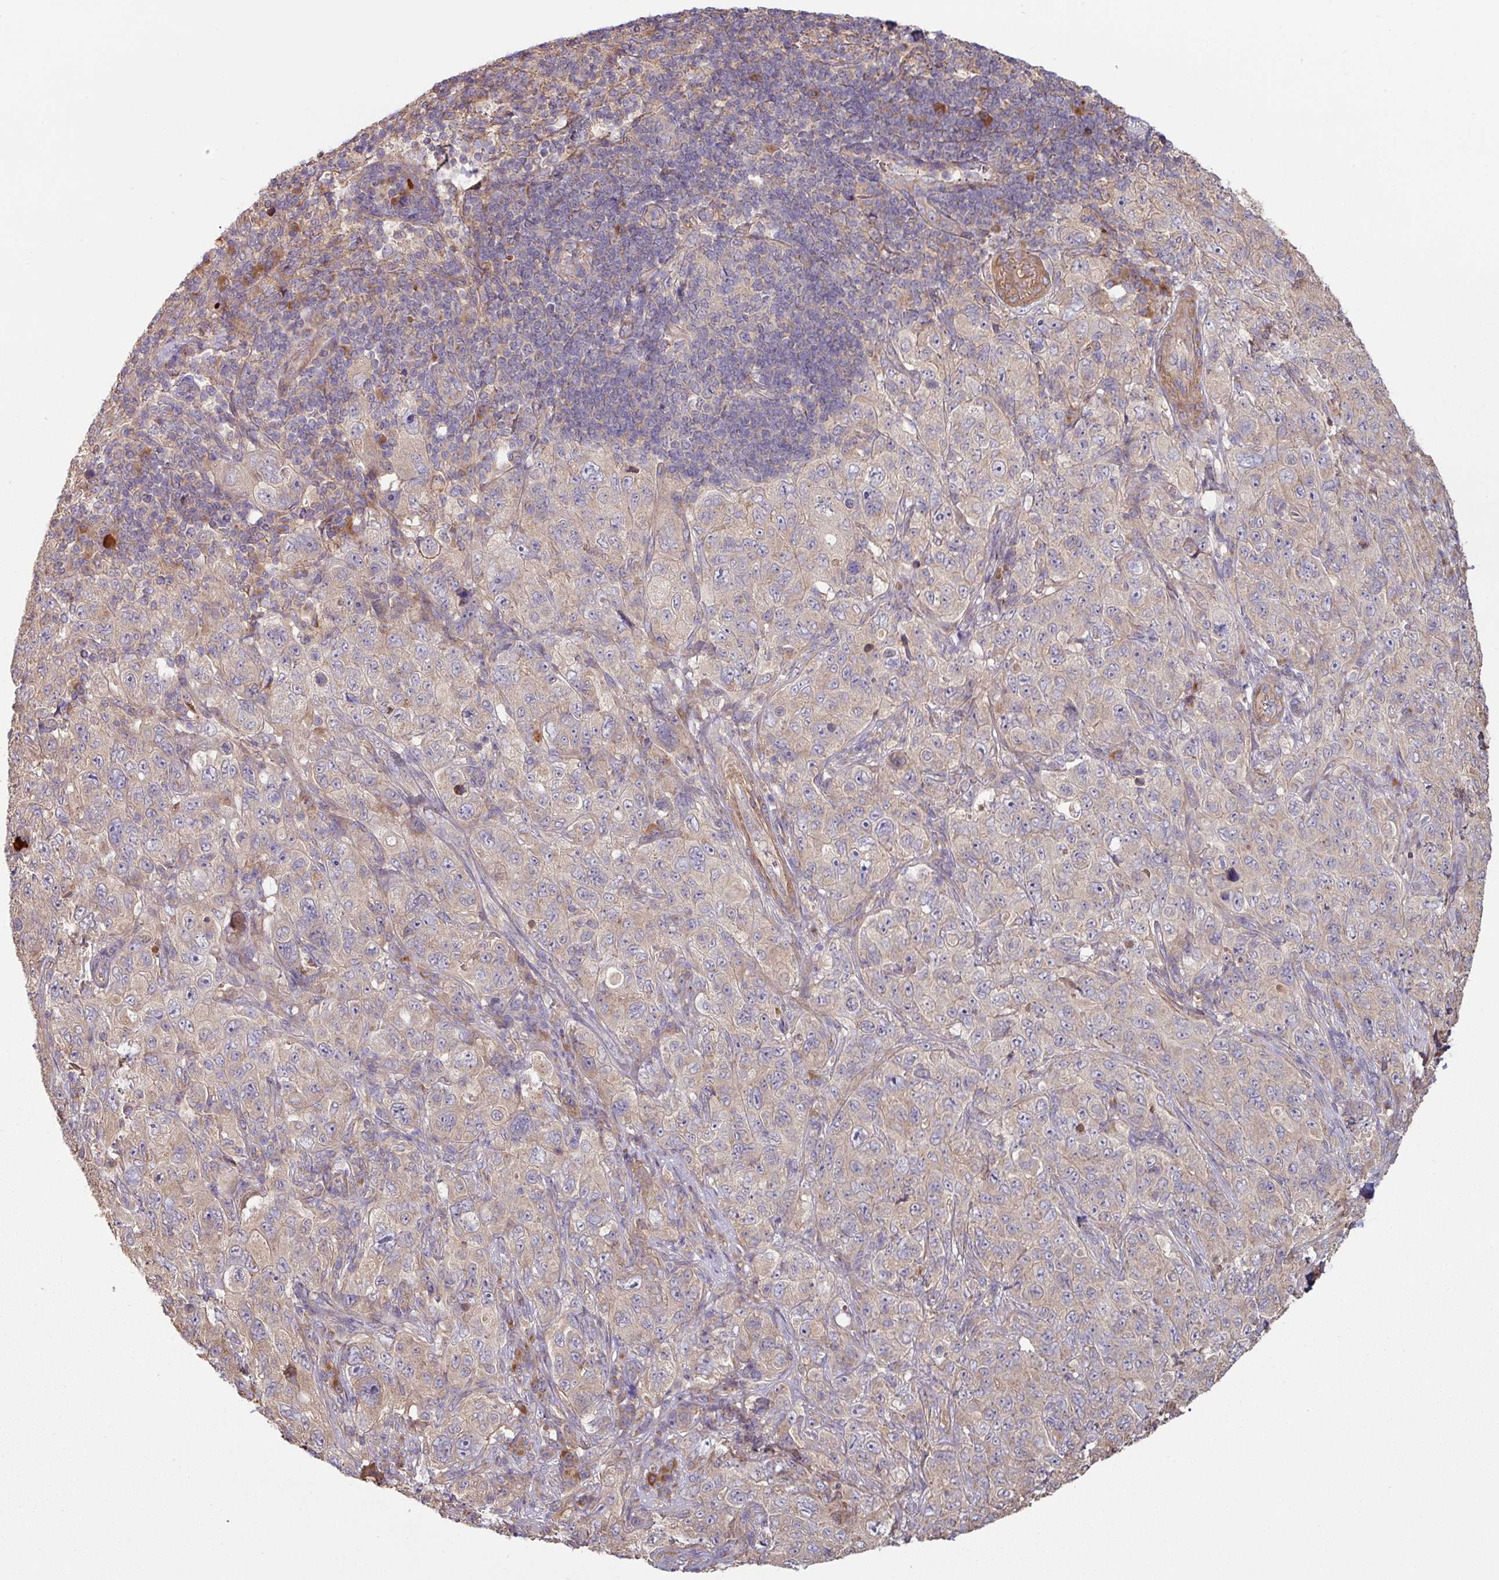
{"staining": {"intensity": "weak", "quantity": "<25%", "location": "cytoplasmic/membranous"}, "tissue": "pancreatic cancer", "cell_type": "Tumor cells", "image_type": "cancer", "snomed": [{"axis": "morphology", "description": "Adenocarcinoma, NOS"}, {"axis": "topography", "description": "Pancreas"}], "caption": "Human pancreatic cancer stained for a protein using immunohistochemistry (IHC) demonstrates no positivity in tumor cells.", "gene": "SIK1", "patient": {"sex": "male", "age": 68}}